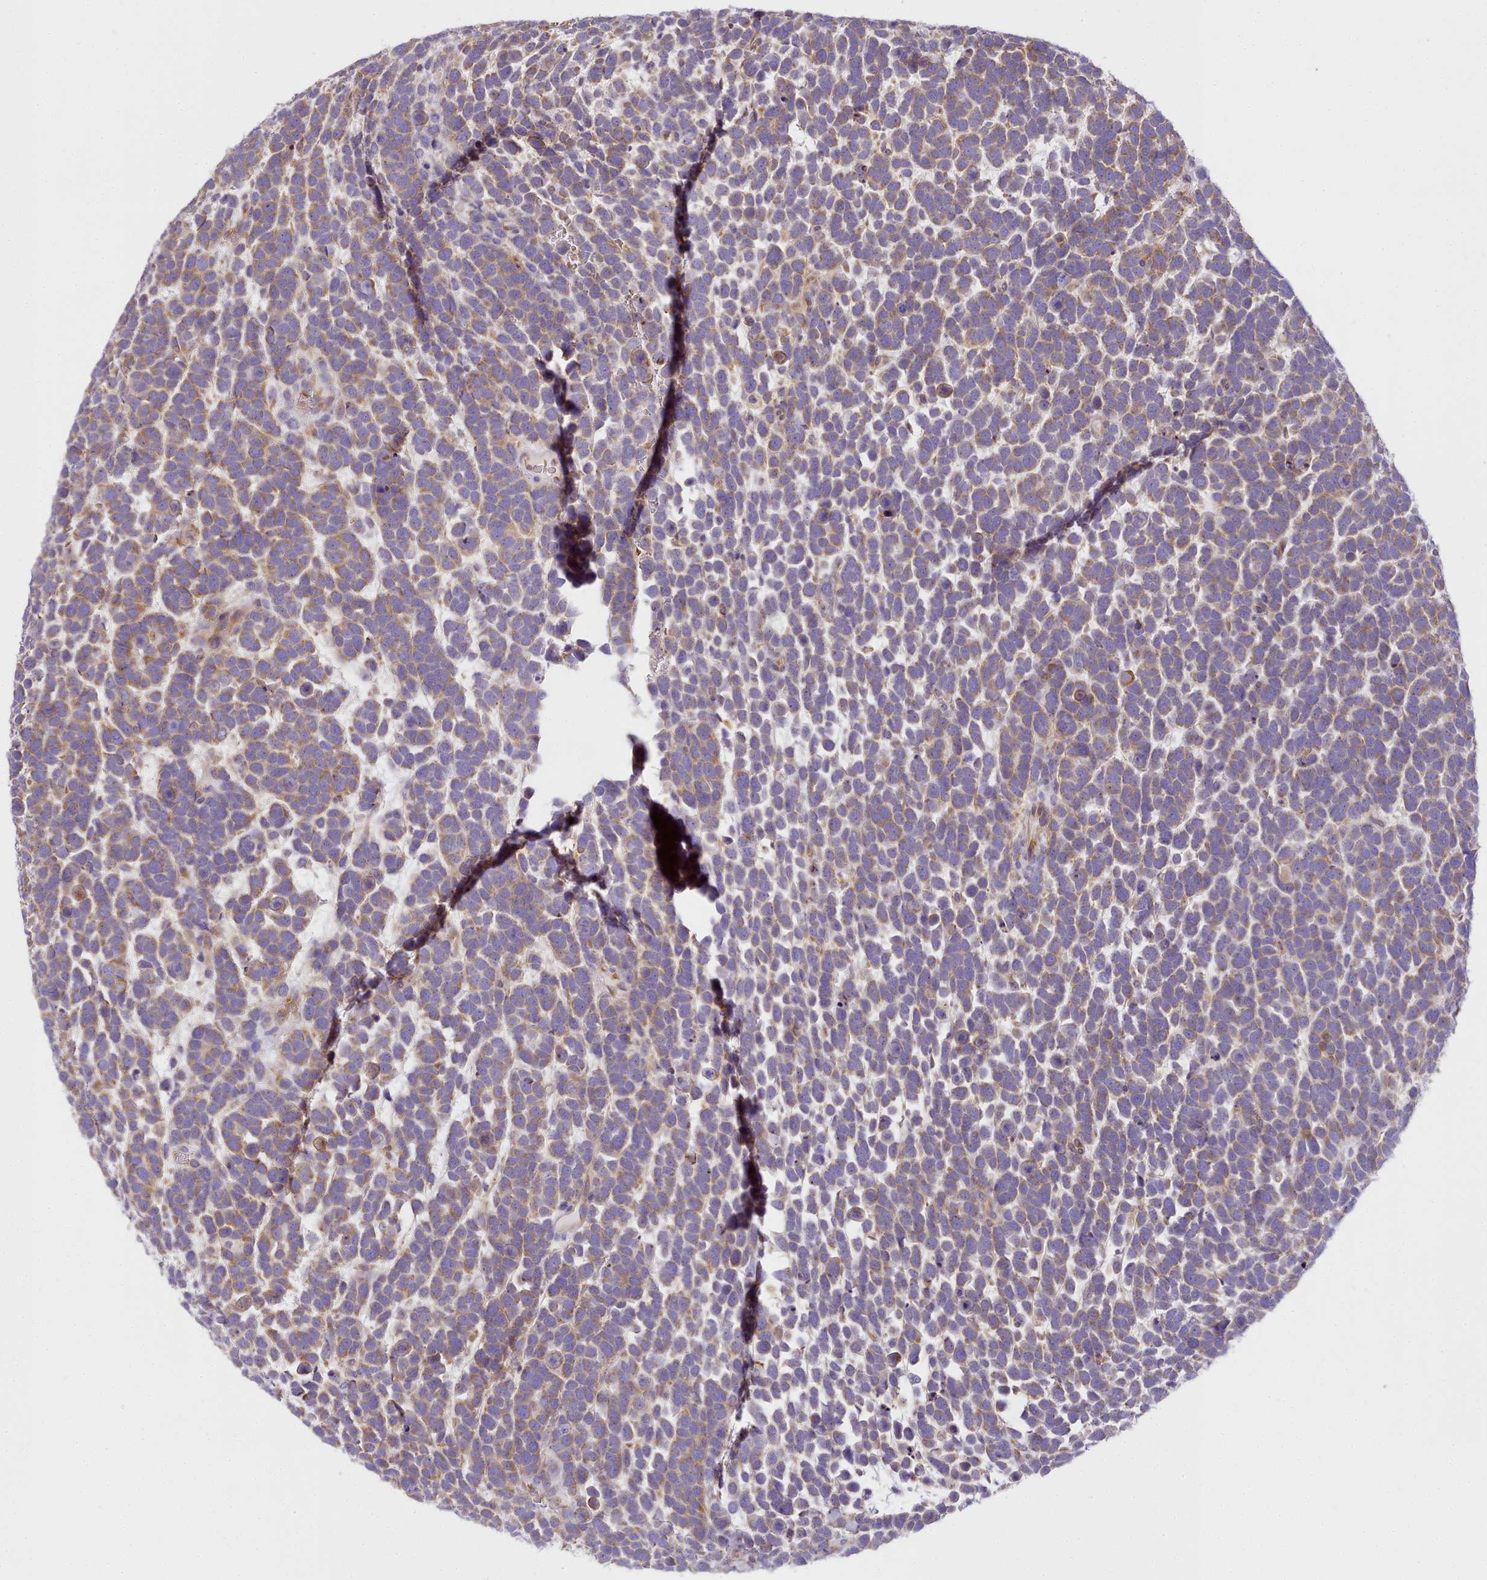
{"staining": {"intensity": "weak", "quantity": "25%-75%", "location": "cytoplasmic/membranous"}, "tissue": "urothelial cancer", "cell_type": "Tumor cells", "image_type": "cancer", "snomed": [{"axis": "morphology", "description": "Urothelial carcinoma, High grade"}, {"axis": "topography", "description": "Urinary bladder"}], "caption": "Urothelial cancer tissue displays weak cytoplasmic/membranous positivity in about 25%-75% of tumor cells, visualized by immunohistochemistry.", "gene": "NBPF1", "patient": {"sex": "female", "age": 82}}